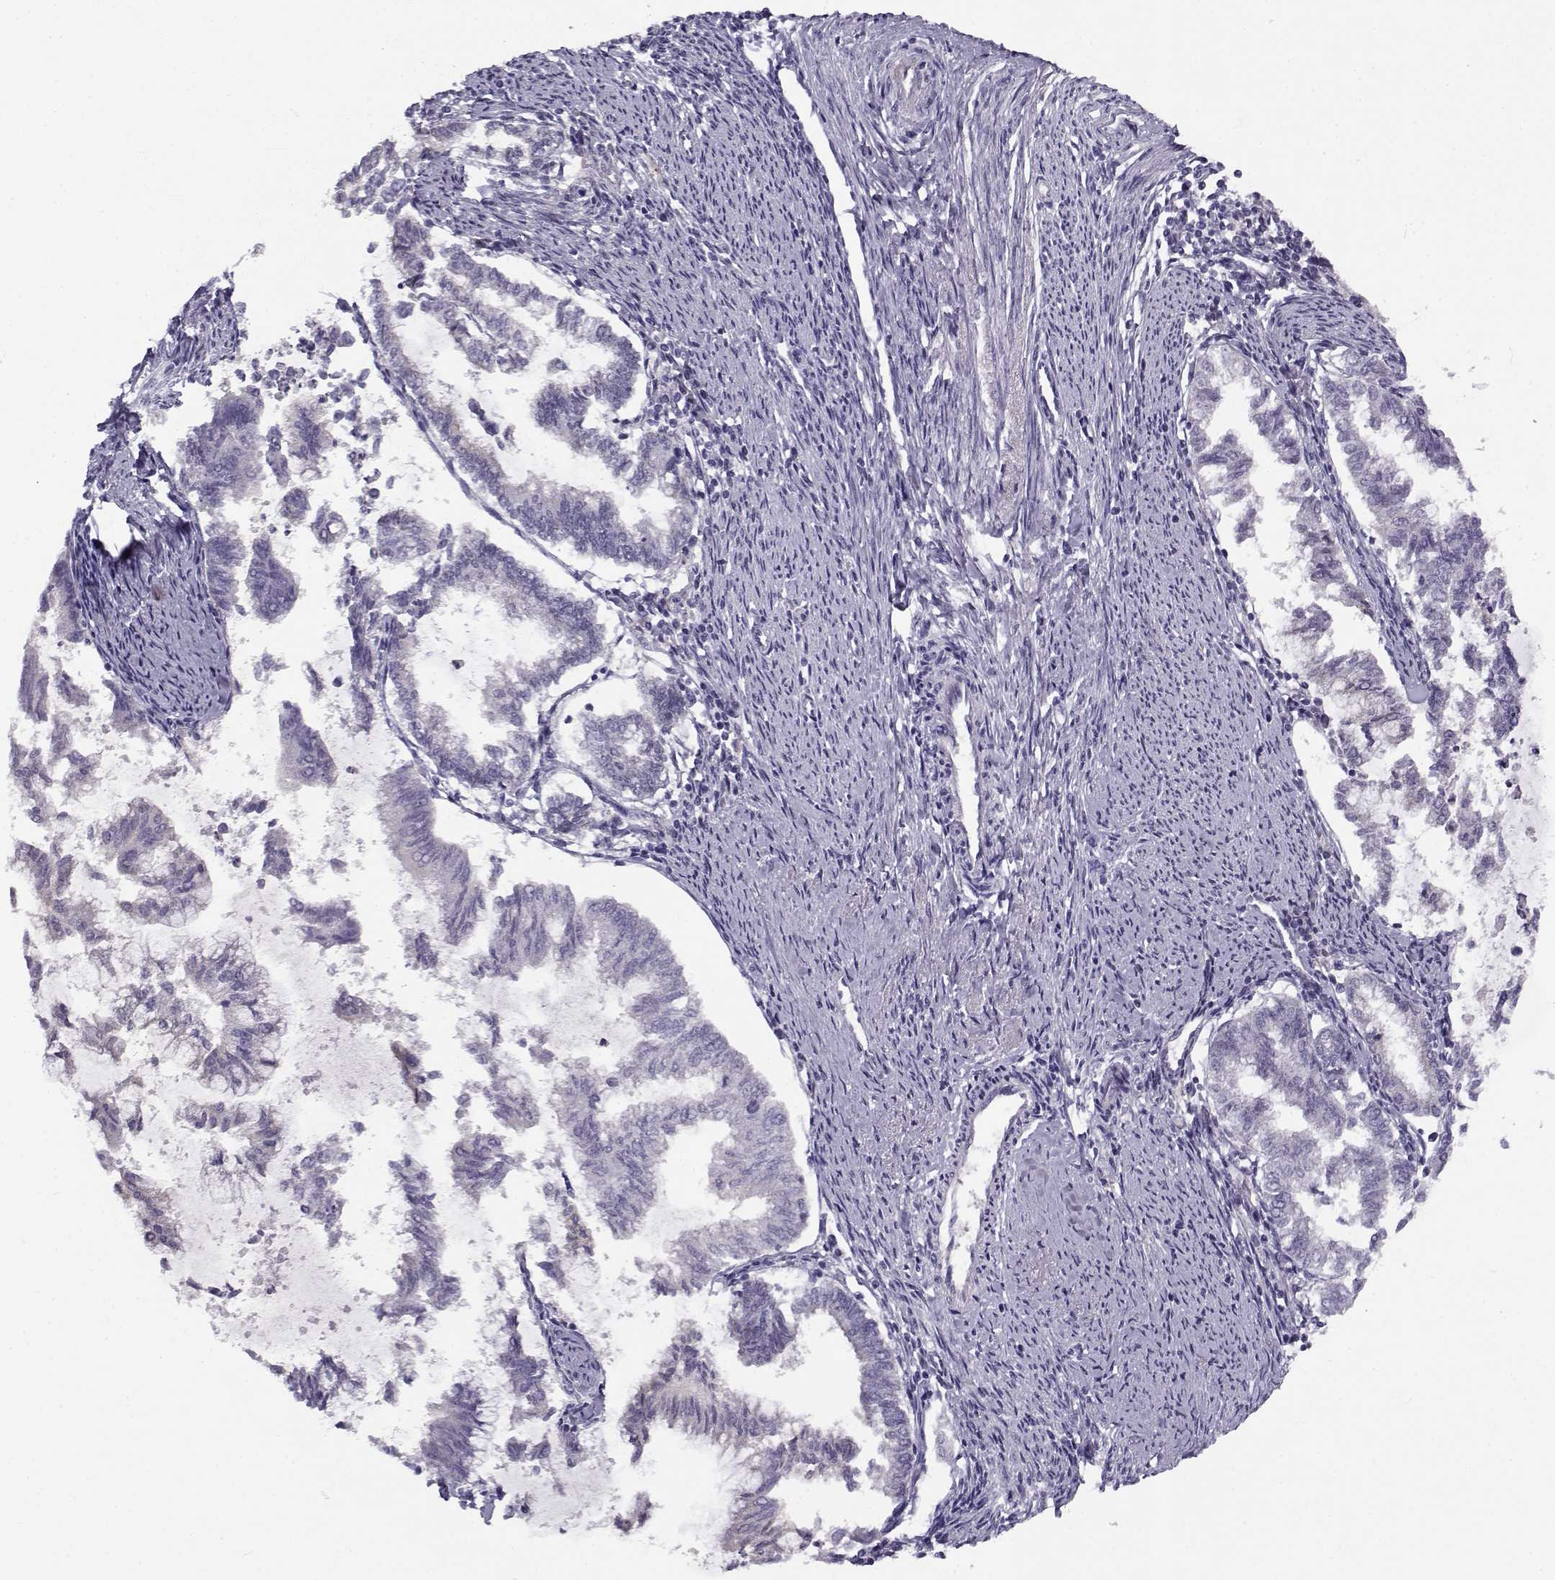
{"staining": {"intensity": "negative", "quantity": "none", "location": "none"}, "tissue": "endometrial cancer", "cell_type": "Tumor cells", "image_type": "cancer", "snomed": [{"axis": "morphology", "description": "Adenocarcinoma, NOS"}, {"axis": "topography", "description": "Endometrium"}], "caption": "Protein analysis of endometrial adenocarcinoma demonstrates no significant staining in tumor cells.", "gene": "TMEM145", "patient": {"sex": "female", "age": 79}}